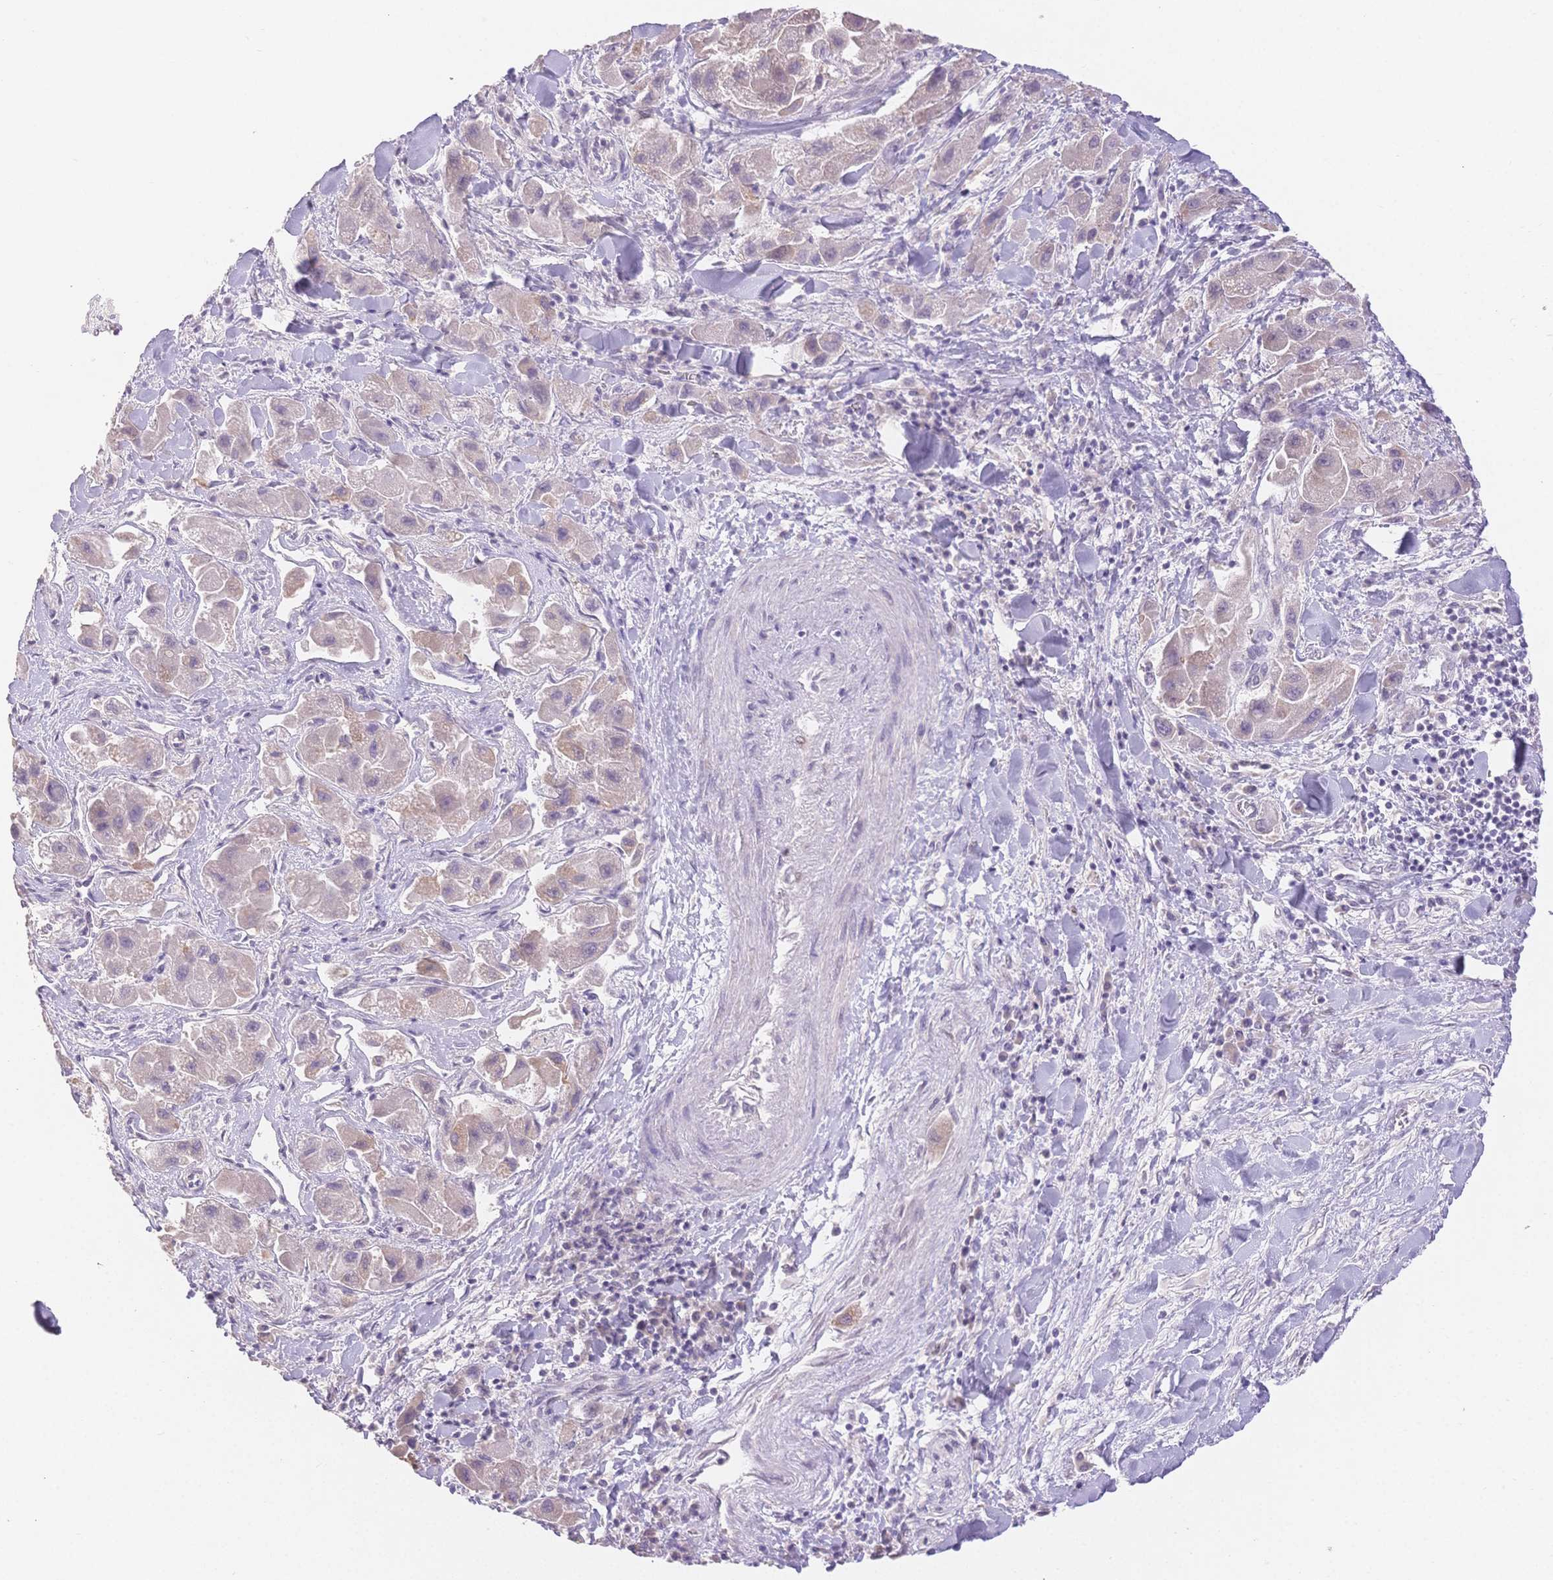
{"staining": {"intensity": "weak", "quantity": "25%-75%", "location": "cytoplasmic/membranous"}, "tissue": "liver cancer", "cell_type": "Tumor cells", "image_type": "cancer", "snomed": [{"axis": "morphology", "description": "Carcinoma, Hepatocellular, NOS"}, {"axis": "topography", "description": "Liver"}], "caption": "About 25%-75% of tumor cells in human liver cancer (hepatocellular carcinoma) display weak cytoplasmic/membranous protein positivity as visualized by brown immunohistochemical staining.", "gene": "SUV39H2", "patient": {"sex": "male", "age": 24}}